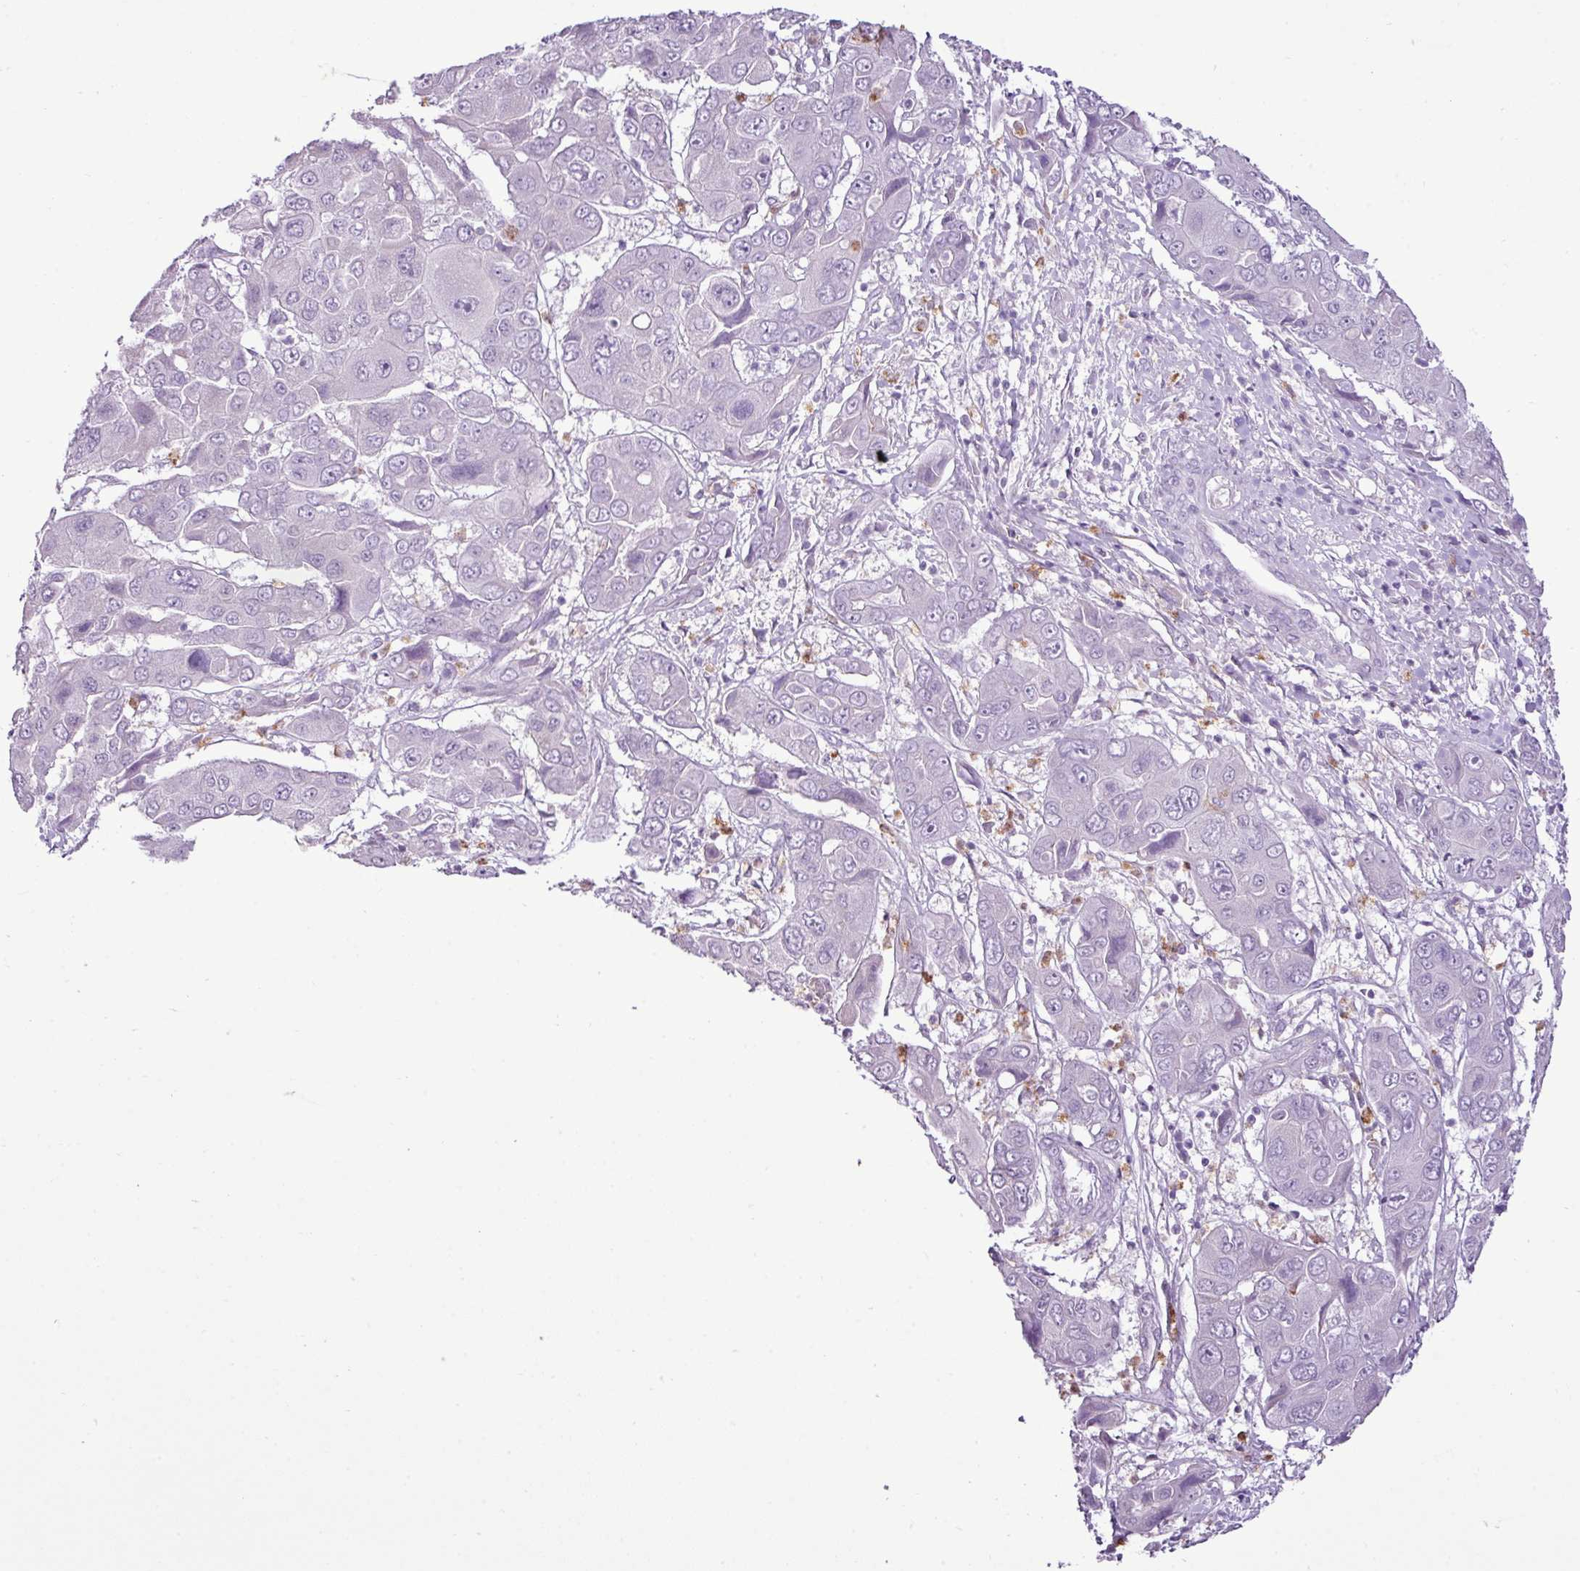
{"staining": {"intensity": "negative", "quantity": "none", "location": "none"}, "tissue": "liver cancer", "cell_type": "Tumor cells", "image_type": "cancer", "snomed": [{"axis": "morphology", "description": "Cholangiocarcinoma"}, {"axis": "topography", "description": "Liver"}], "caption": "A histopathology image of human cholangiocarcinoma (liver) is negative for staining in tumor cells. (Immunohistochemistry (ihc), brightfield microscopy, high magnification).", "gene": "ZSCAN5A", "patient": {"sex": "male", "age": 67}}